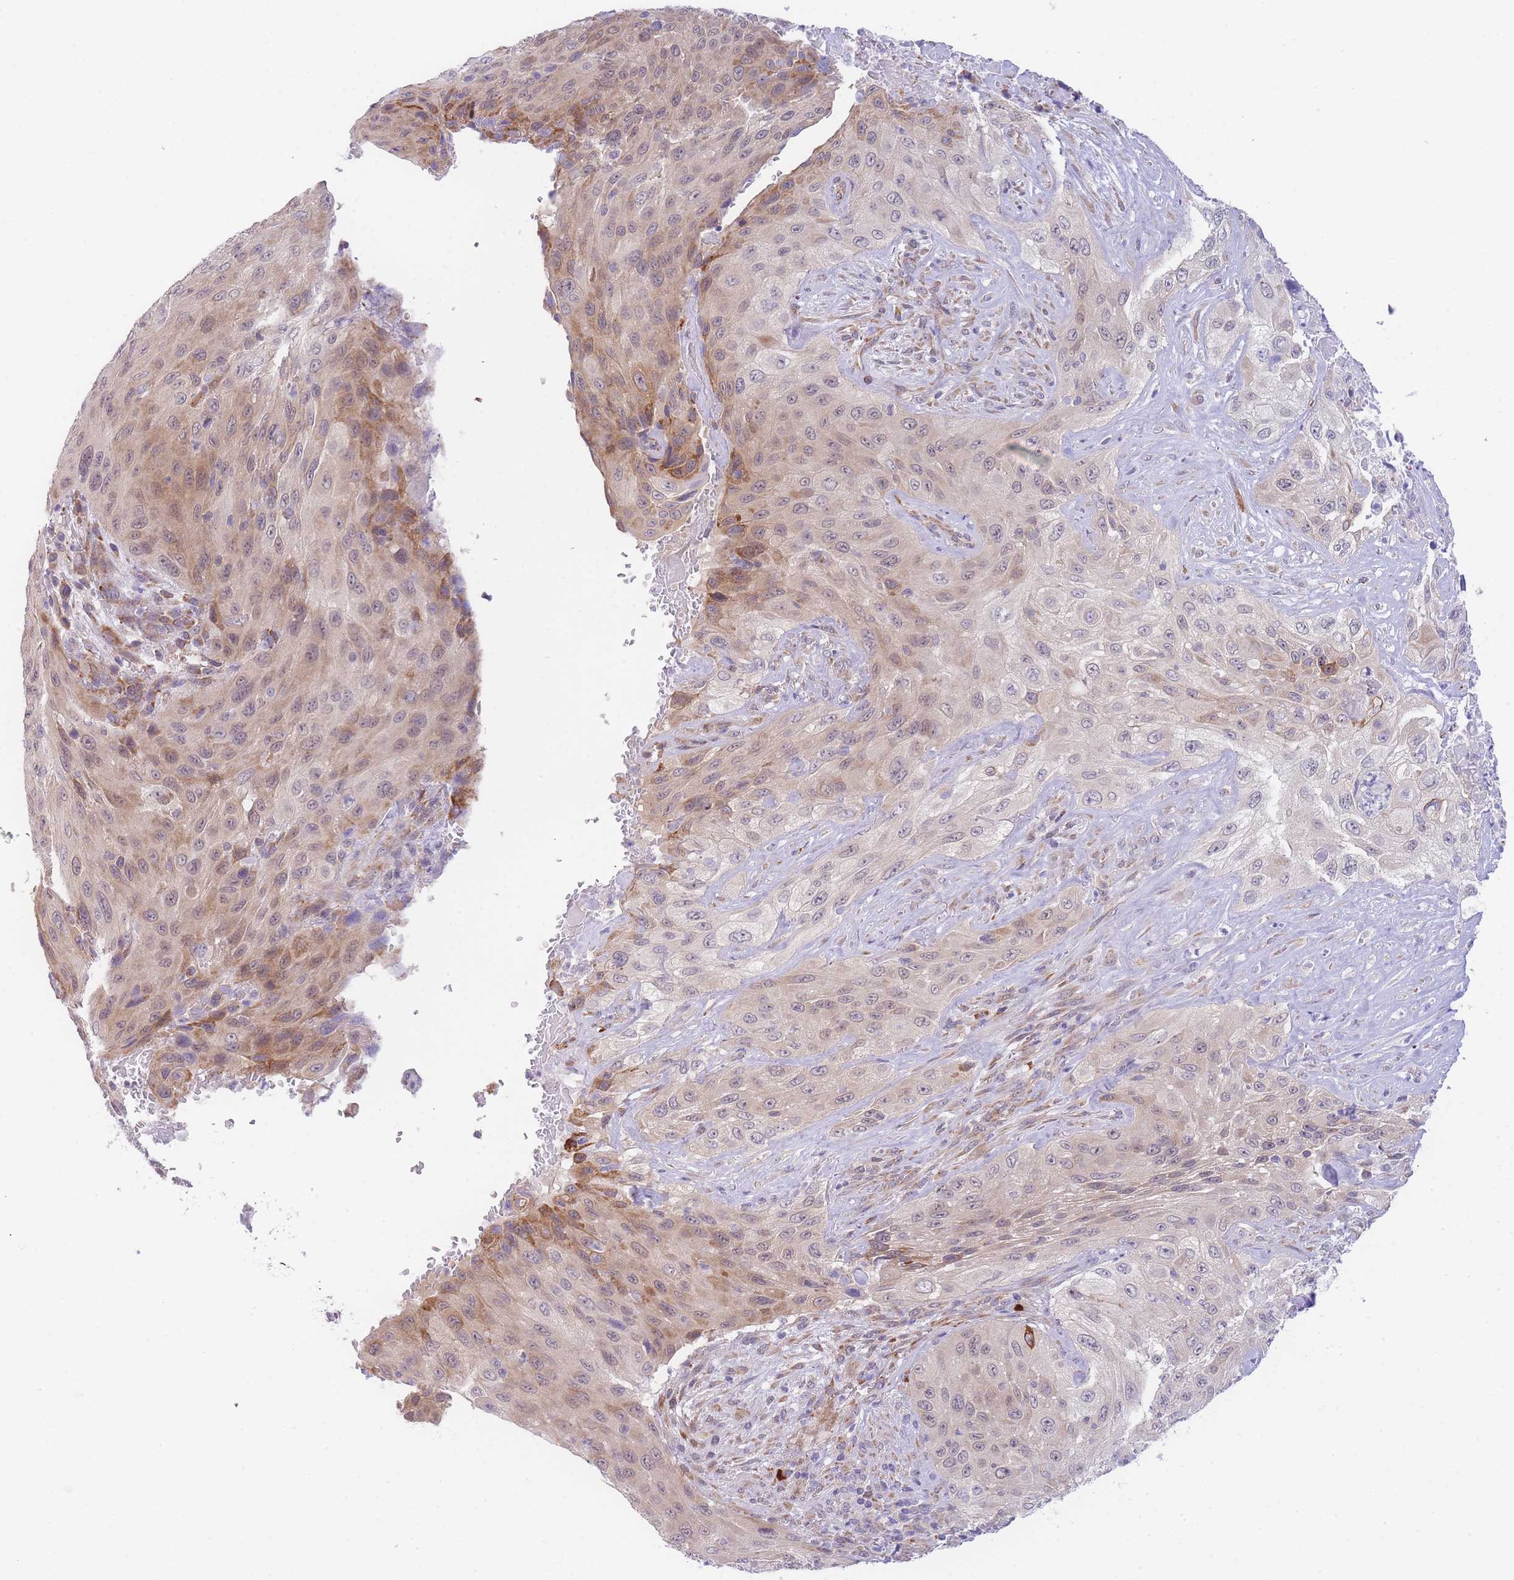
{"staining": {"intensity": "moderate", "quantity": "<25%", "location": "cytoplasmic/membranous"}, "tissue": "cervical cancer", "cell_type": "Tumor cells", "image_type": "cancer", "snomed": [{"axis": "morphology", "description": "Squamous cell carcinoma, NOS"}, {"axis": "topography", "description": "Cervix"}], "caption": "Tumor cells reveal low levels of moderate cytoplasmic/membranous positivity in approximately <25% of cells in cervical squamous cell carcinoma. (Stains: DAB in brown, nuclei in blue, Microscopy: brightfield microscopy at high magnification).", "gene": "ZNF510", "patient": {"sex": "female", "age": 42}}